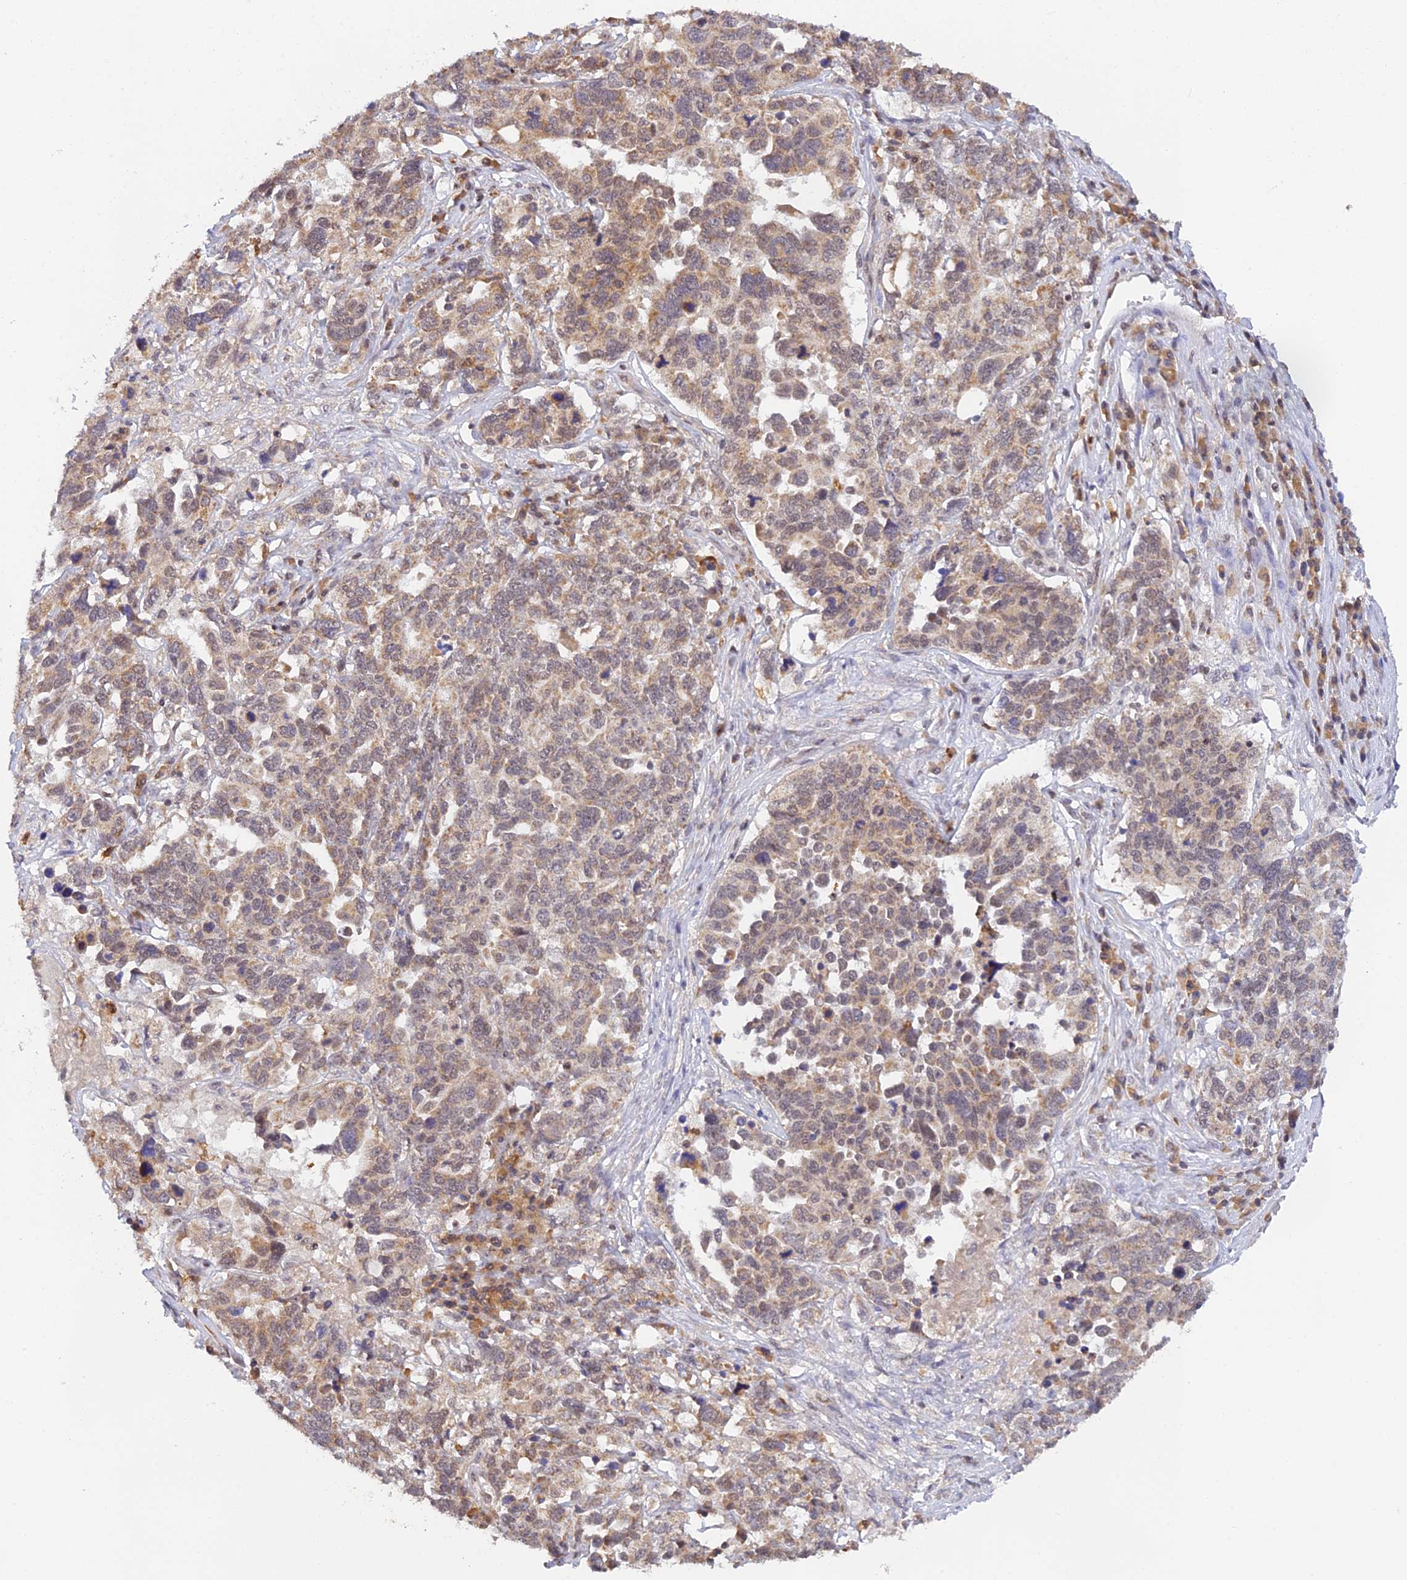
{"staining": {"intensity": "weak", "quantity": ">75%", "location": "cytoplasmic/membranous,nuclear"}, "tissue": "ovarian cancer", "cell_type": "Tumor cells", "image_type": "cancer", "snomed": [{"axis": "morphology", "description": "Carcinoma, endometroid"}, {"axis": "topography", "description": "Ovary"}], "caption": "Immunohistochemical staining of ovarian cancer (endometroid carcinoma) displays low levels of weak cytoplasmic/membranous and nuclear staining in approximately >75% of tumor cells. The staining is performed using DAB (3,3'-diaminobenzidine) brown chromogen to label protein expression. The nuclei are counter-stained blue using hematoxylin.", "gene": "PEX16", "patient": {"sex": "female", "age": 62}}